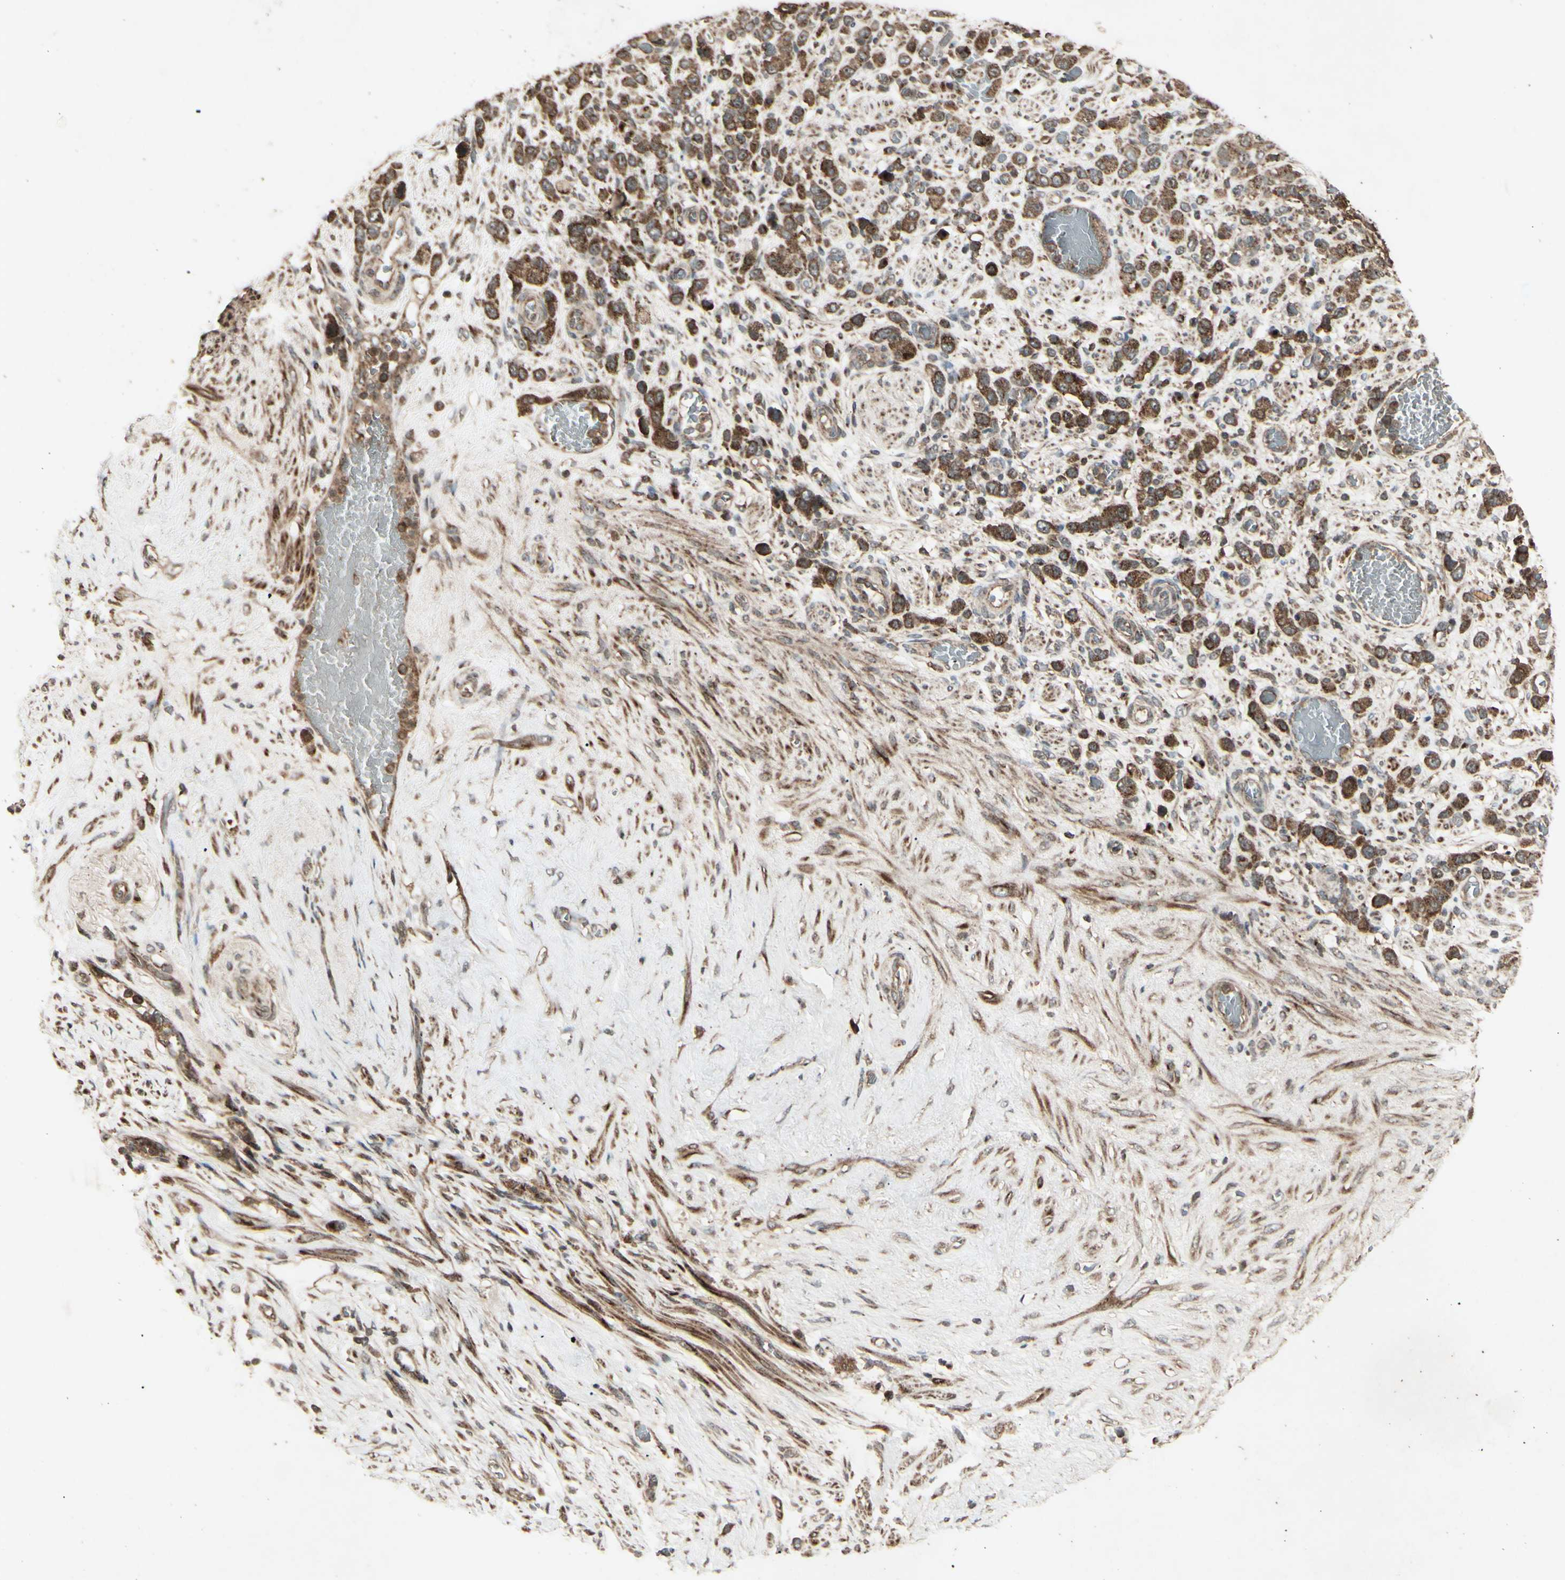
{"staining": {"intensity": "strong", "quantity": ">75%", "location": "cytoplasmic/membranous"}, "tissue": "stomach cancer", "cell_type": "Tumor cells", "image_type": "cancer", "snomed": [{"axis": "morphology", "description": "Adenocarcinoma, NOS"}, {"axis": "morphology", "description": "Adenocarcinoma, High grade"}, {"axis": "topography", "description": "Stomach, upper"}, {"axis": "topography", "description": "Stomach, lower"}], "caption": "Protein staining exhibits strong cytoplasmic/membranous positivity in approximately >75% of tumor cells in stomach cancer (adenocarcinoma). (IHC, brightfield microscopy, high magnification).", "gene": "AP1G1", "patient": {"sex": "female", "age": 65}}